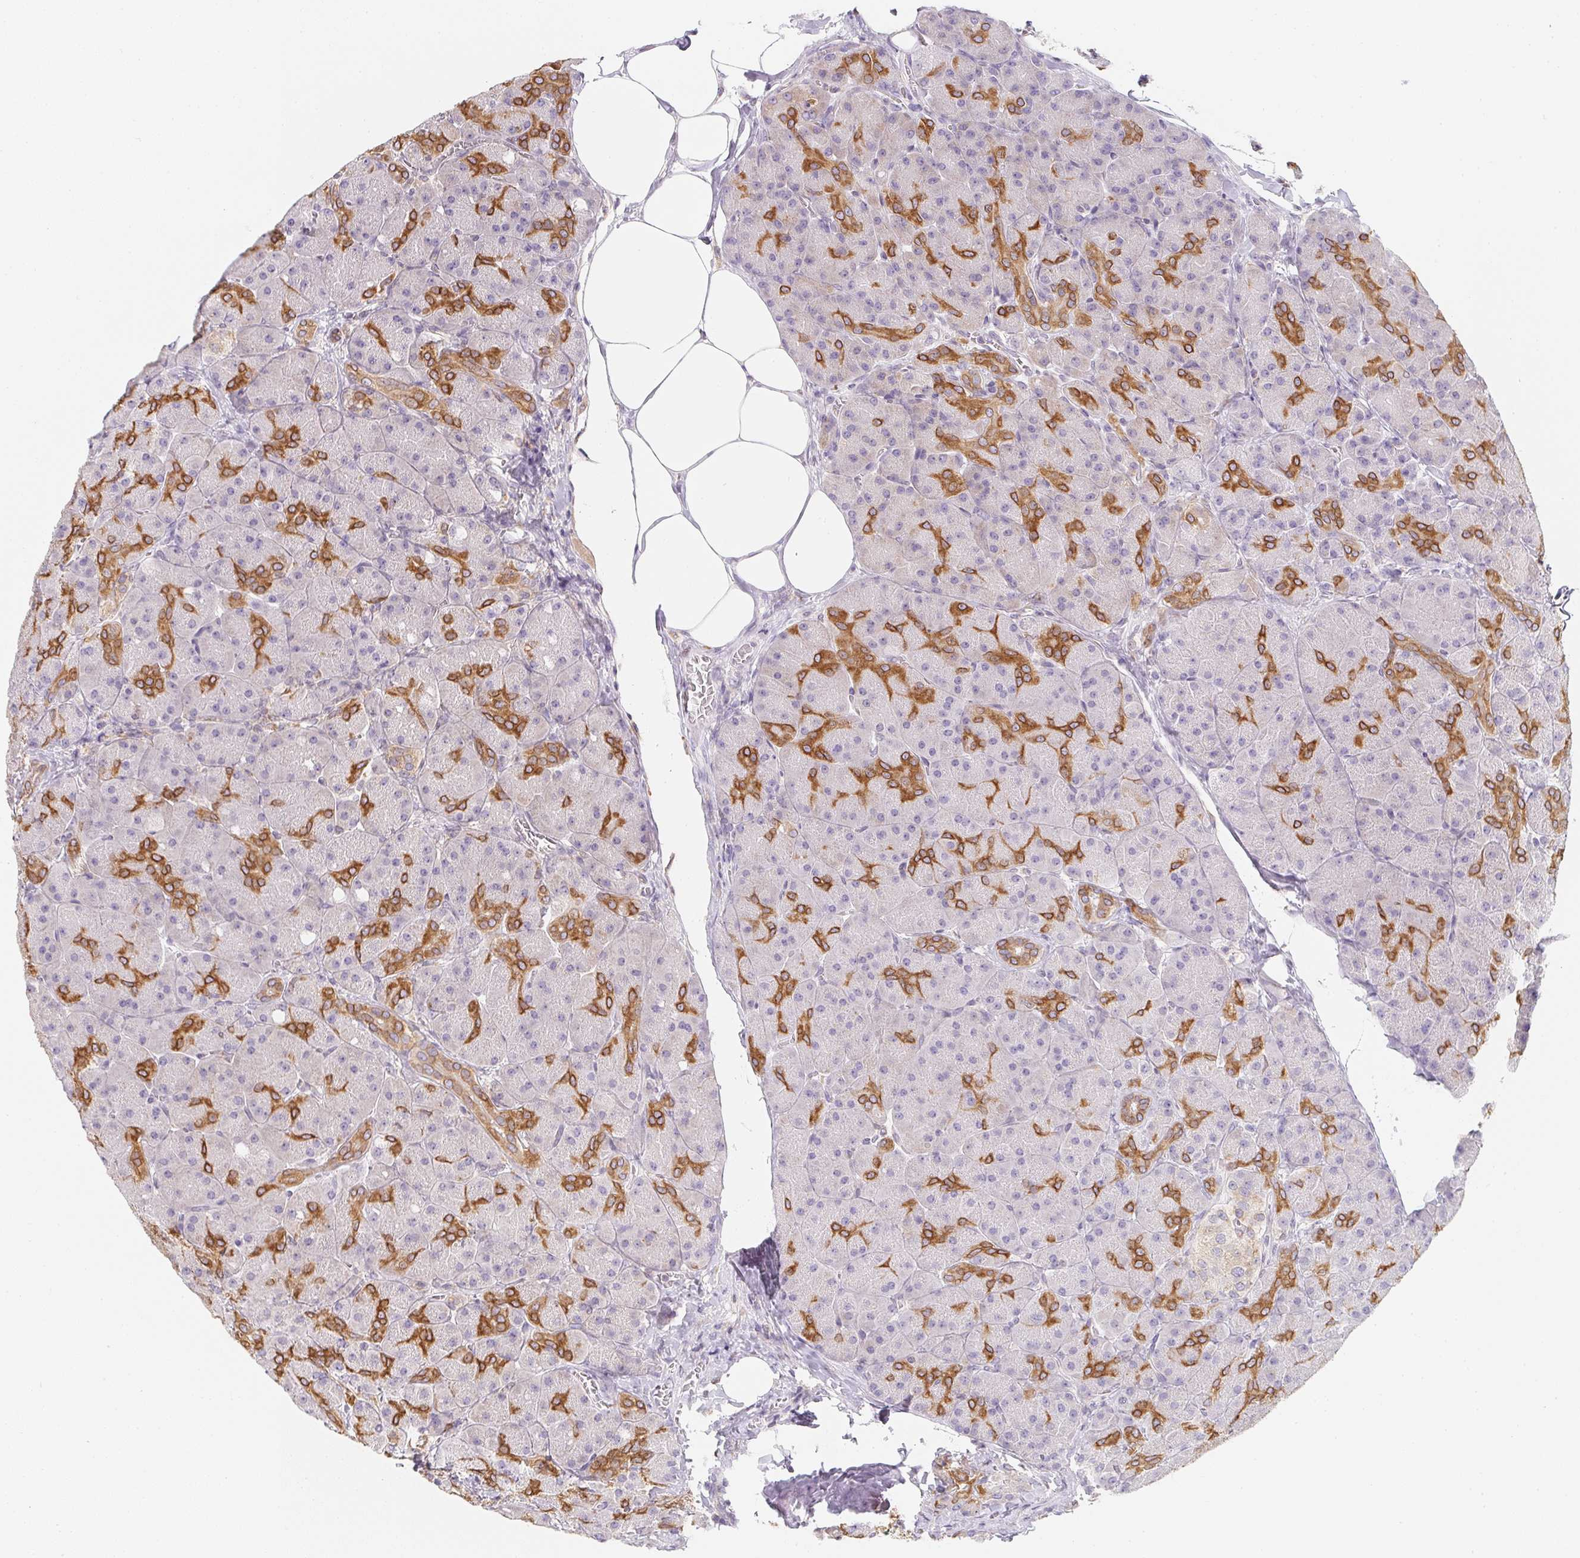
{"staining": {"intensity": "strong", "quantity": "<25%", "location": "cytoplasmic/membranous"}, "tissue": "pancreas", "cell_type": "Exocrine glandular cells", "image_type": "normal", "snomed": [{"axis": "morphology", "description": "Normal tissue, NOS"}, {"axis": "topography", "description": "Pancreas"}], "caption": "Exocrine glandular cells exhibit medium levels of strong cytoplasmic/membranous expression in approximately <25% of cells in unremarkable human pancreas.", "gene": "SOAT1", "patient": {"sex": "male", "age": 55}}